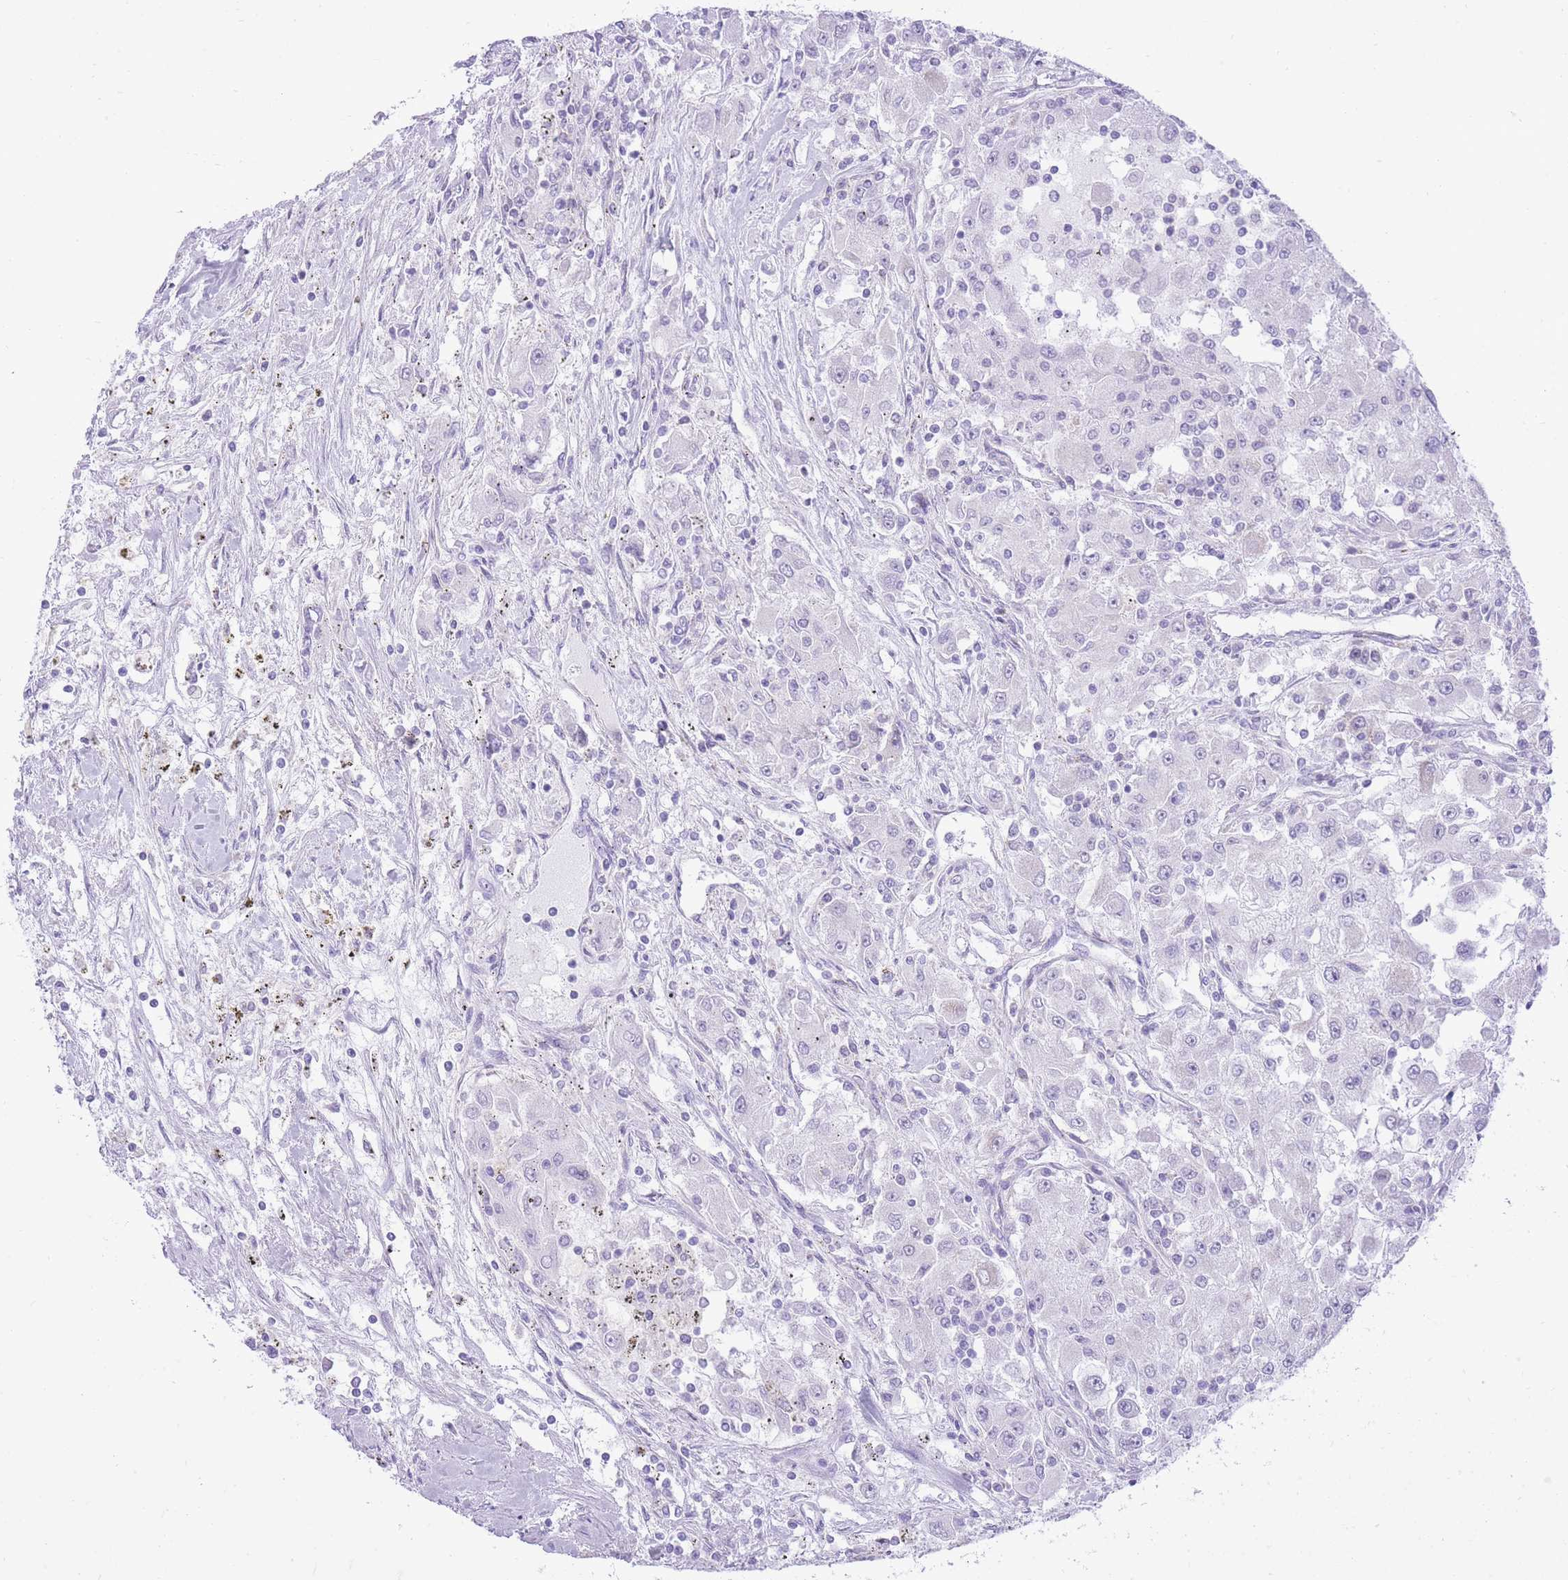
{"staining": {"intensity": "negative", "quantity": "none", "location": "none"}, "tissue": "renal cancer", "cell_type": "Tumor cells", "image_type": "cancer", "snomed": [{"axis": "morphology", "description": "Adenocarcinoma, NOS"}, {"axis": "topography", "description": "Kidney"}], "caption": "An image of human renal adenocarcinoma is negative for staining in tumor cells.", "gene": "DENND2D", "patient": {"sex": "female", "age": 67}}